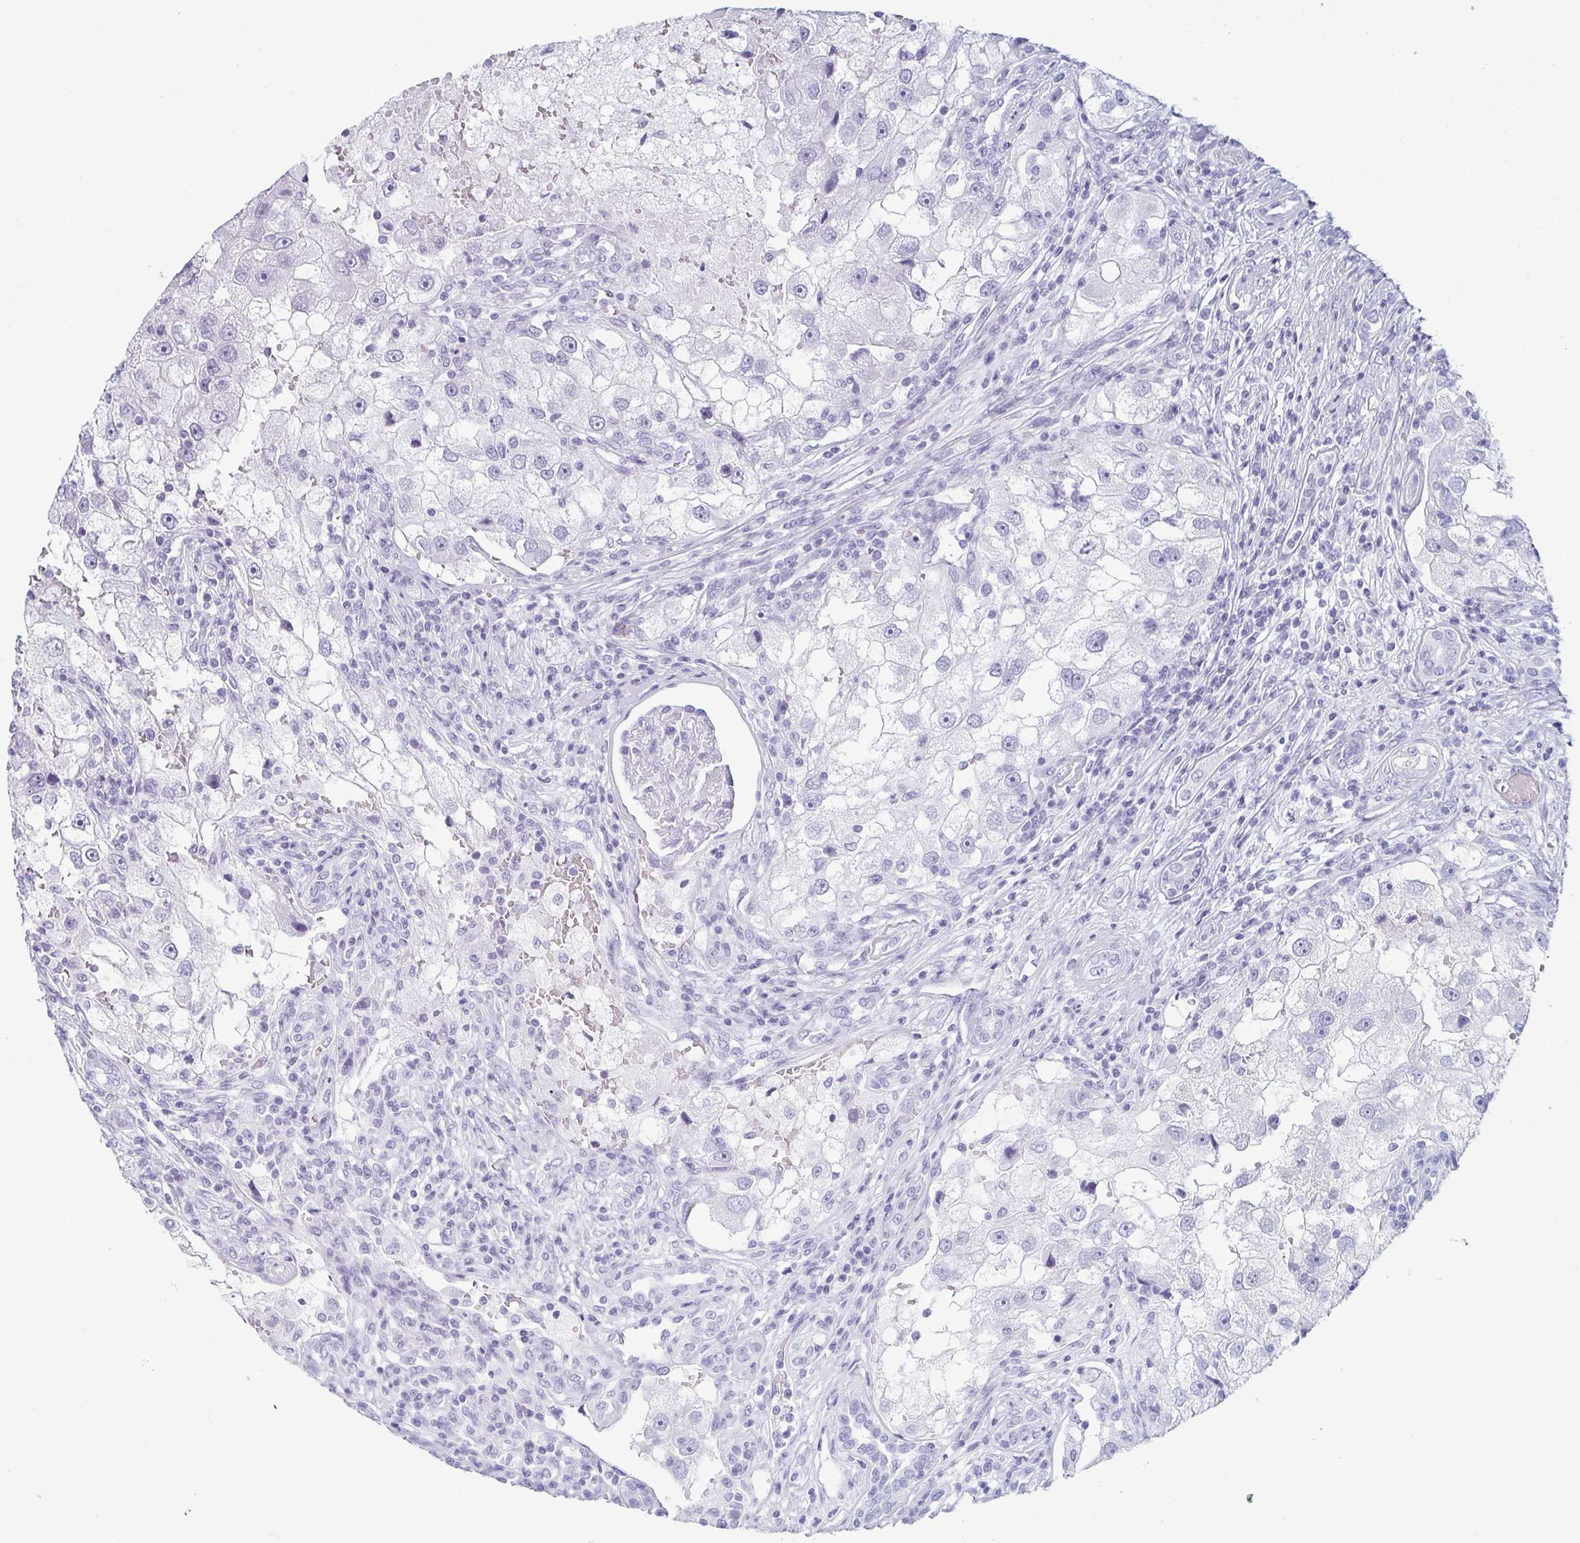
{"staining": {"intensity": "negative", "quantity": "none", "location": "none"}, "tissue": "renal cancer", "cell_type": "Tumor cells", "image_type": "cancer", "snomed": [{"axis": "morphology", "description": "Adenocarcinoma, NOS"}, {"axis": "topography", "description": "Kidney"}], "caption": "High magnification brightfield microscopy of renal cancer stained with DAB (brown) and counterstained with hematoxylin (blue): tumor cells show no significant staining. Nuclei are stained in blue.", "gene": "ENKUR", "patient": {"sex": "male", "age": 63}}